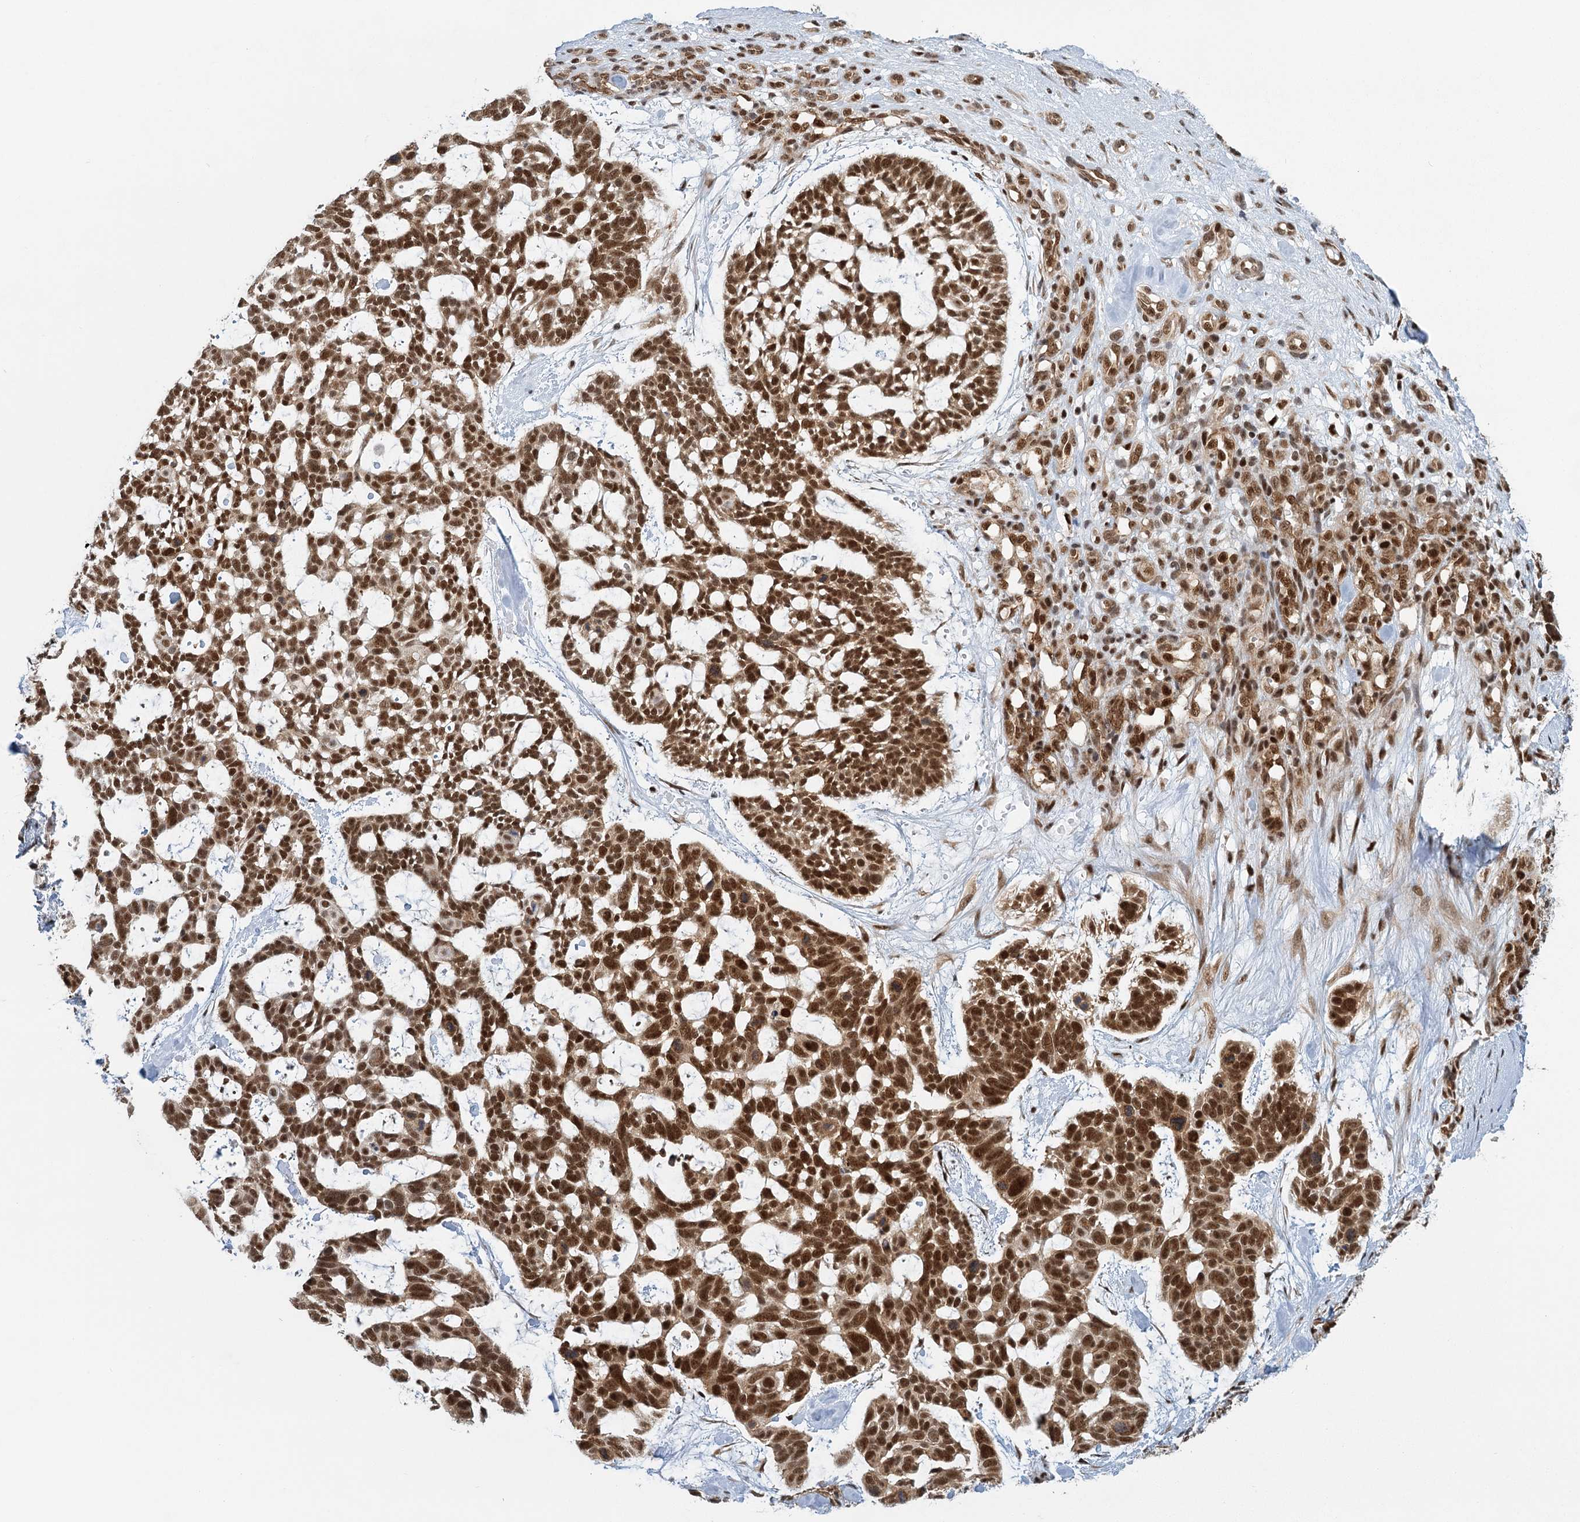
{"staining": {"intensity": "strong", "quantity": ">75%", "location": "nuclear"}, "tissue": "skin cancer", "cell_type": "Tumor cells", "image_type": "cancer", "snomed": [{"axis": "morphology", "description": "Basal cell carcinoma"}, {"axis": "topography", "description": "Skin"}], "caption": "Basal cell carcinoma (skin) stained with immunohistochemistry (IHC) exhibits strong nuclear staining in about >75% of tumor cells.", "gene": "GPATCH11", "patient": {"sex": "male", "age": 88}}